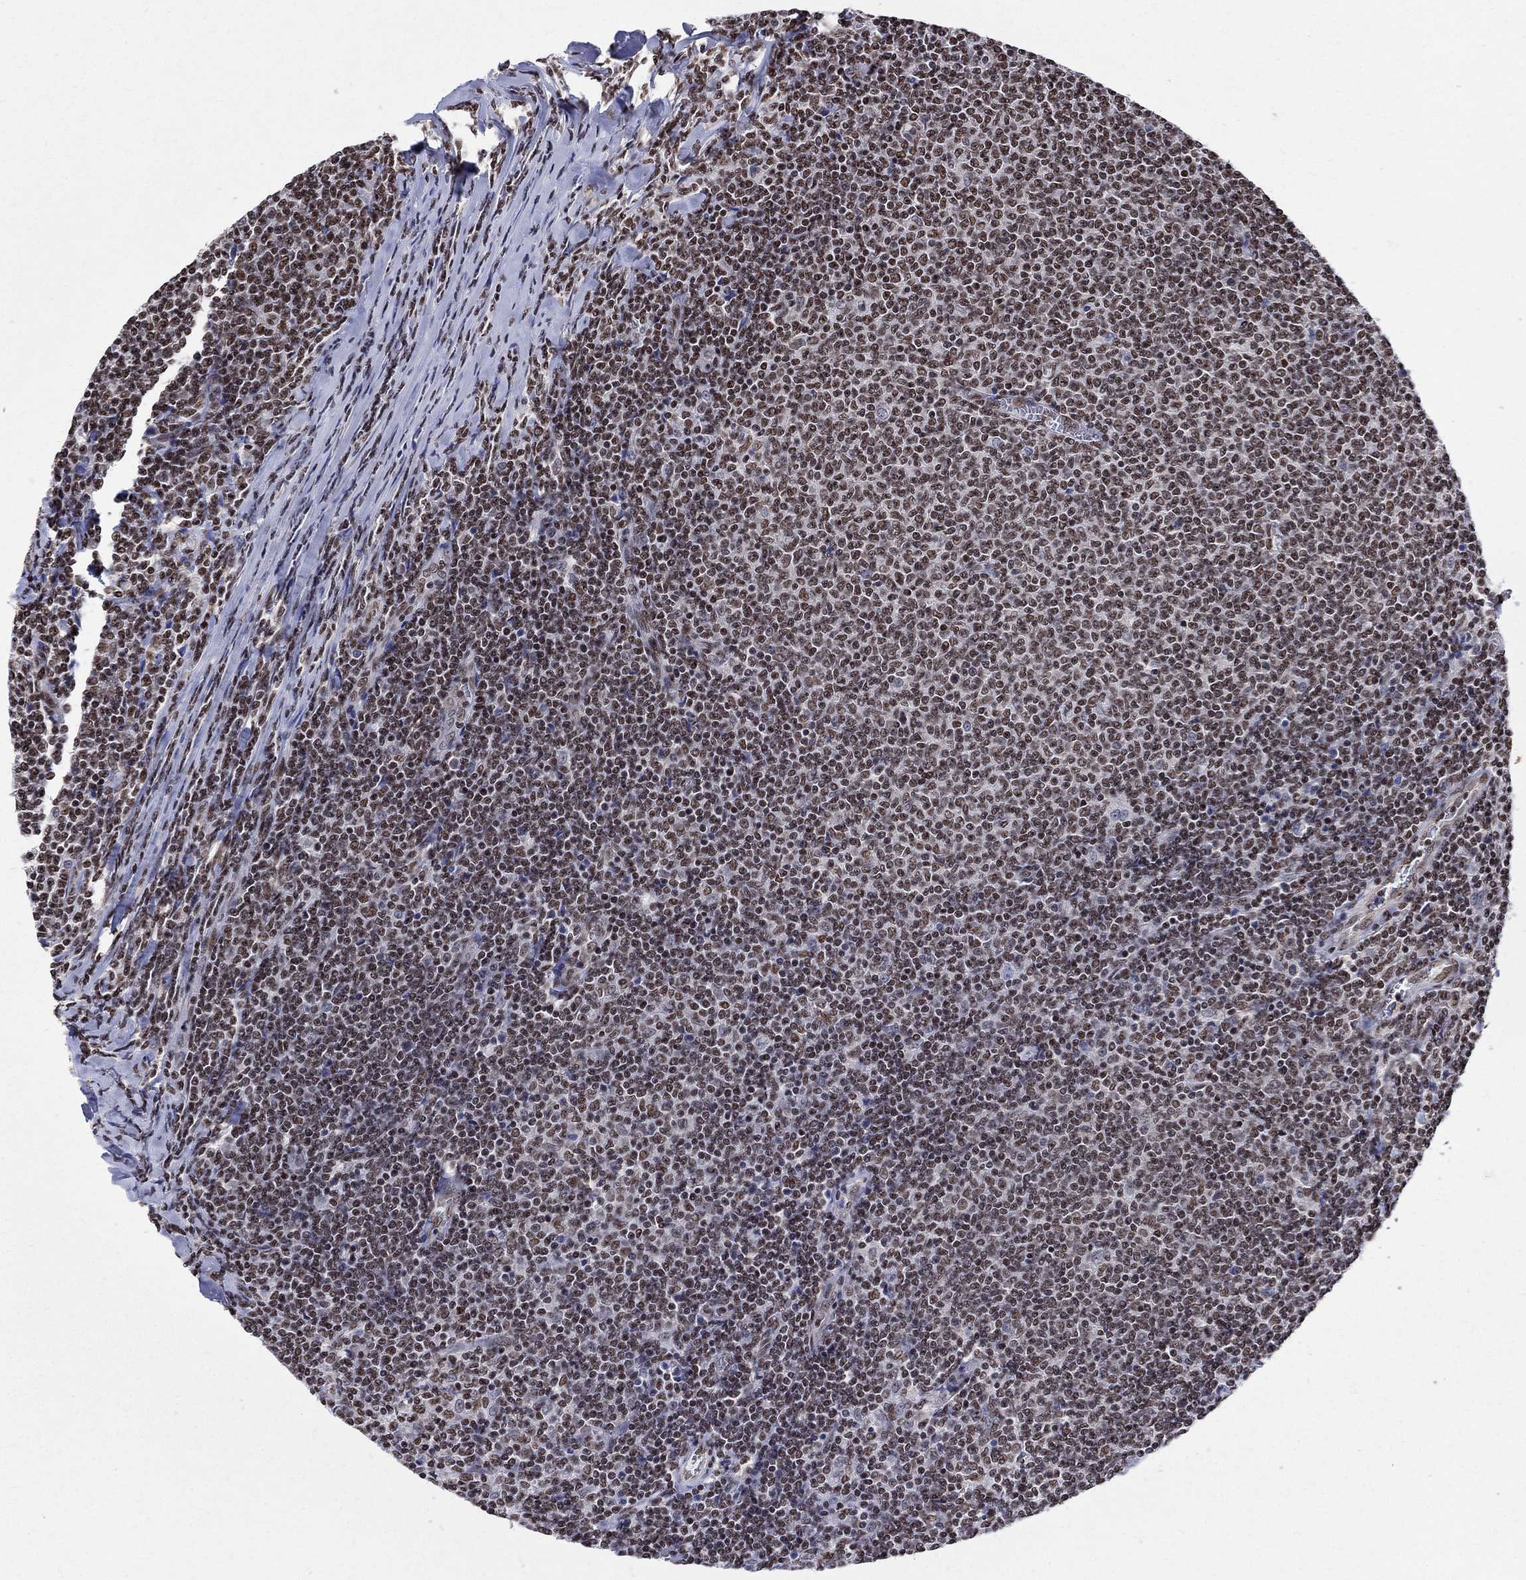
{"staining": {"intensity": "moderate", "quantity": "25%-75%", "location": "nuclear"}, "tissue": "lymphoma", "cell_type": "Tumor cells", "image_type": "cancer", "snomed": [{"axis": "morphology", "description": "Malignant lymphoma, non-Hodgkin's type, Low grade"}, {"axis": "topography", "description": "Lymph node"}], "caption": "This is an image of immunohistochemistry (IHC) staining of lymphoma, which shows moderate positivity in the nuclear of tumor cells.", "gene": "FBXO16", "patient": {"sex": "male", "age": 52}}